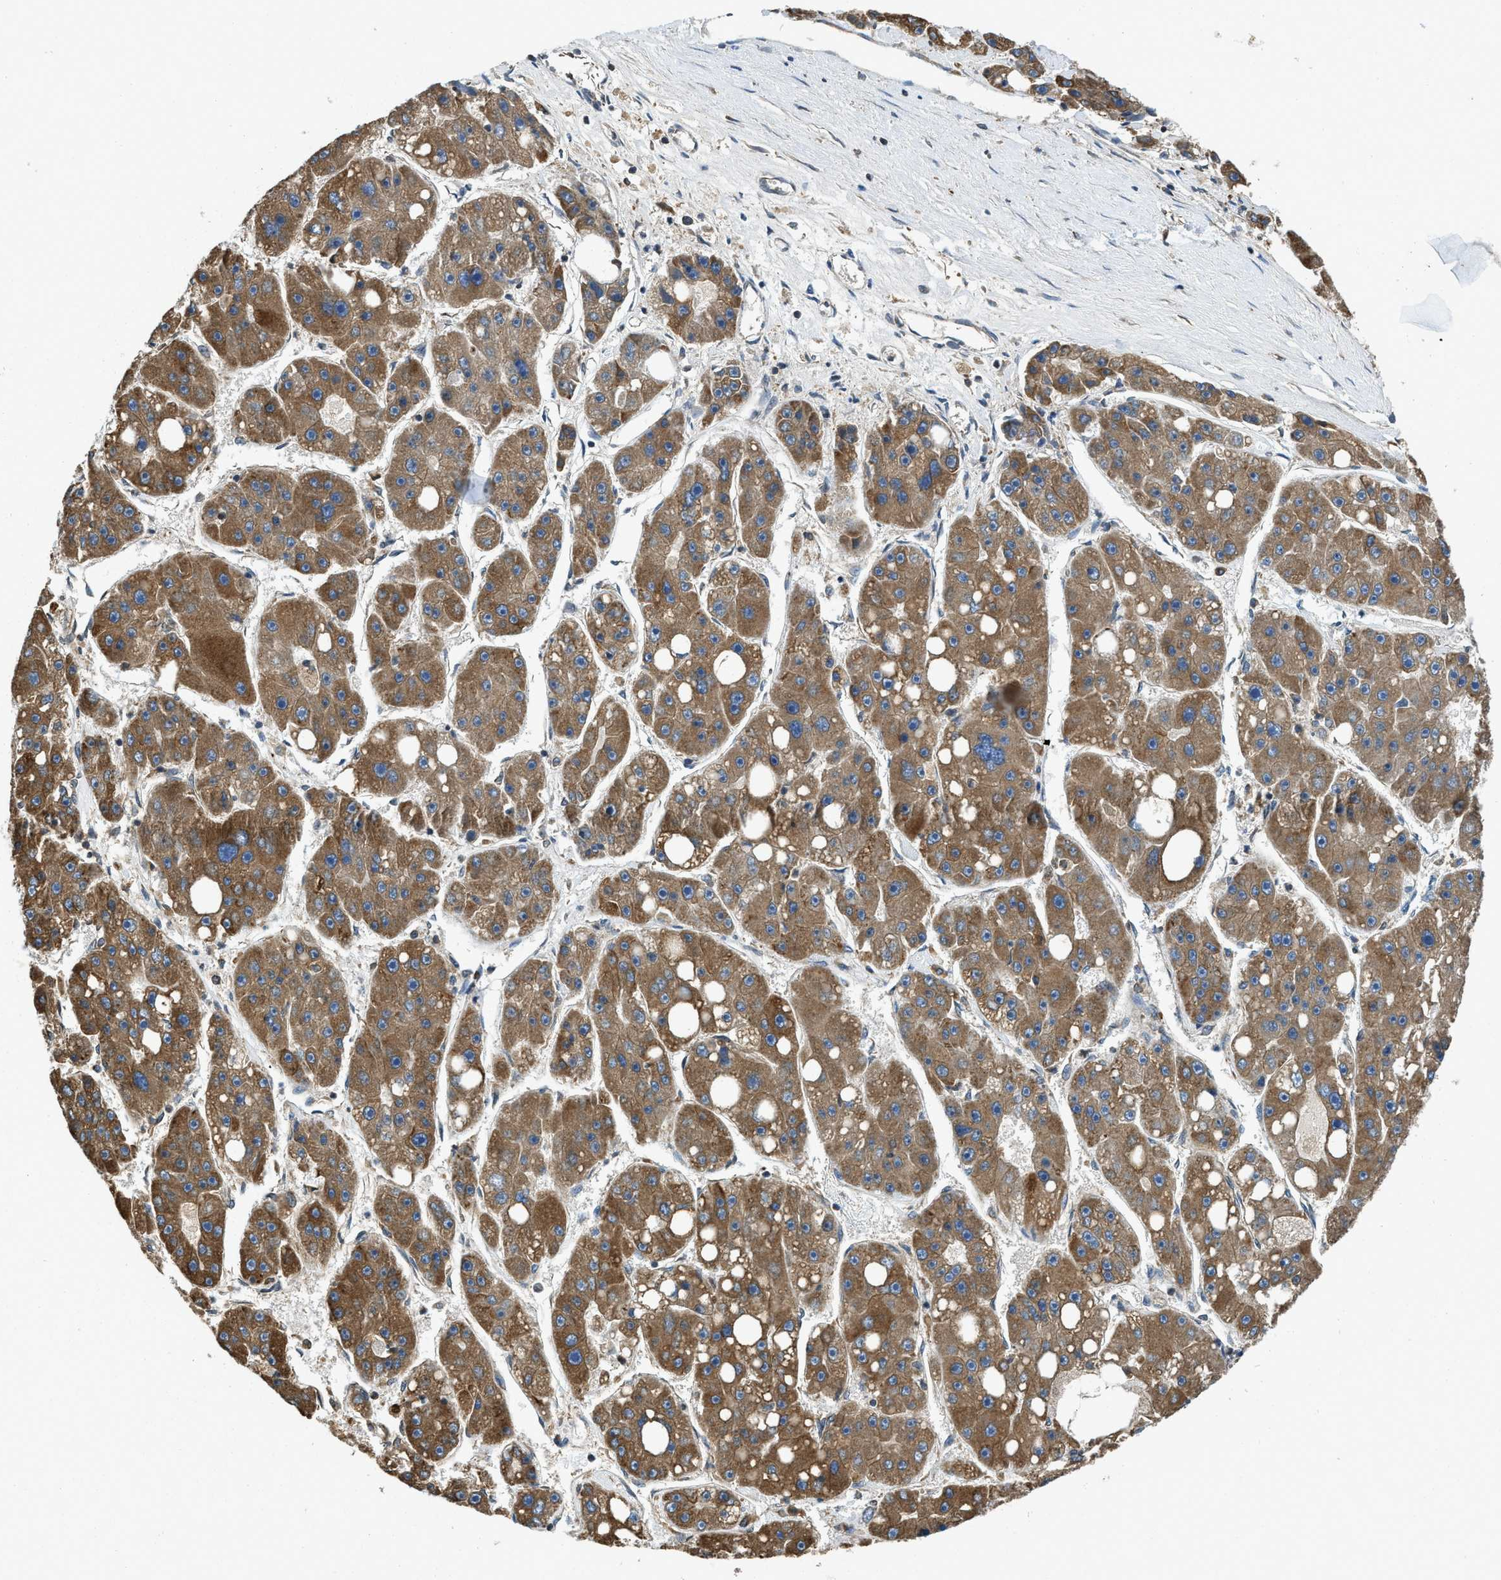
{"staining": {"intensity": "moderate", "quantity": ">75%", "location": "cytoplasmic/membranous"}, "tissue": "liver cancer", "cell_type": "Tumor cells", "image_type": "cancer", "snomed": [{"axis": "morphology", "description": "Carcinoma, Hepatocellular, NOS"}, {"axis": "topography", "description": "Liver"}], "caption": "A medium amount of moderate cytoplasmic/membranous staining is seen in about >75% of tumor cells in liver cancer (hepatocellular carcinoma) tissue.", "gene": "BCAP31", "patient": {"sex": "female", "age": 61}}